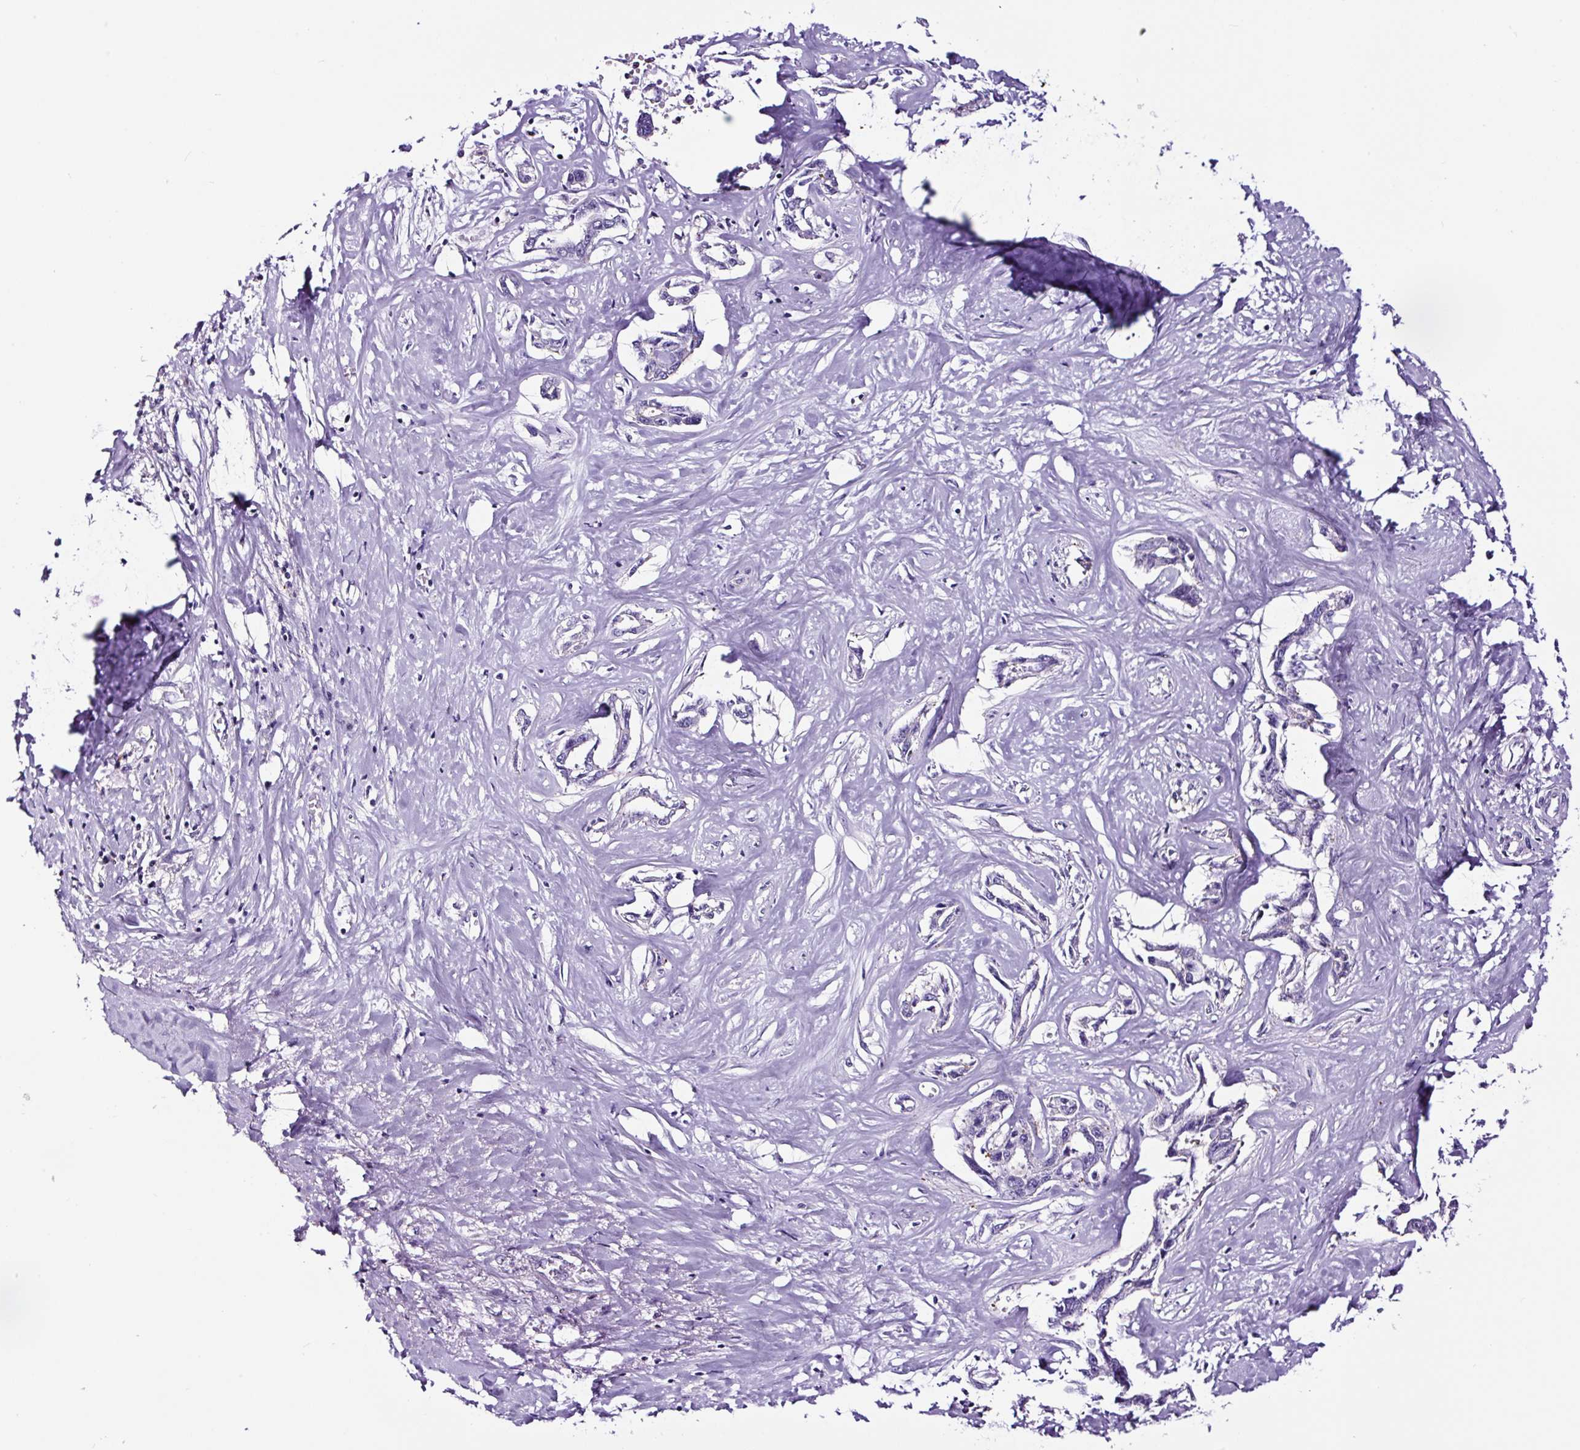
{"staining": {"intensity": "negative", "quantity": "none", "location": "none"}, "tissue": "liver cancer", "cell_type": "Tumor cells", "image_type": "cancer", "snomed": [{"axis": "morphology", "description": "Cholangiocarcinoma"}, {"axis": "topography", "description": "Liver"}], "caption": "Protein analysis of liver cancer reveals no significant positivity in tumor cells.", "gene": "TAFA3", "patient": {"sex": "male", "age": 59}}